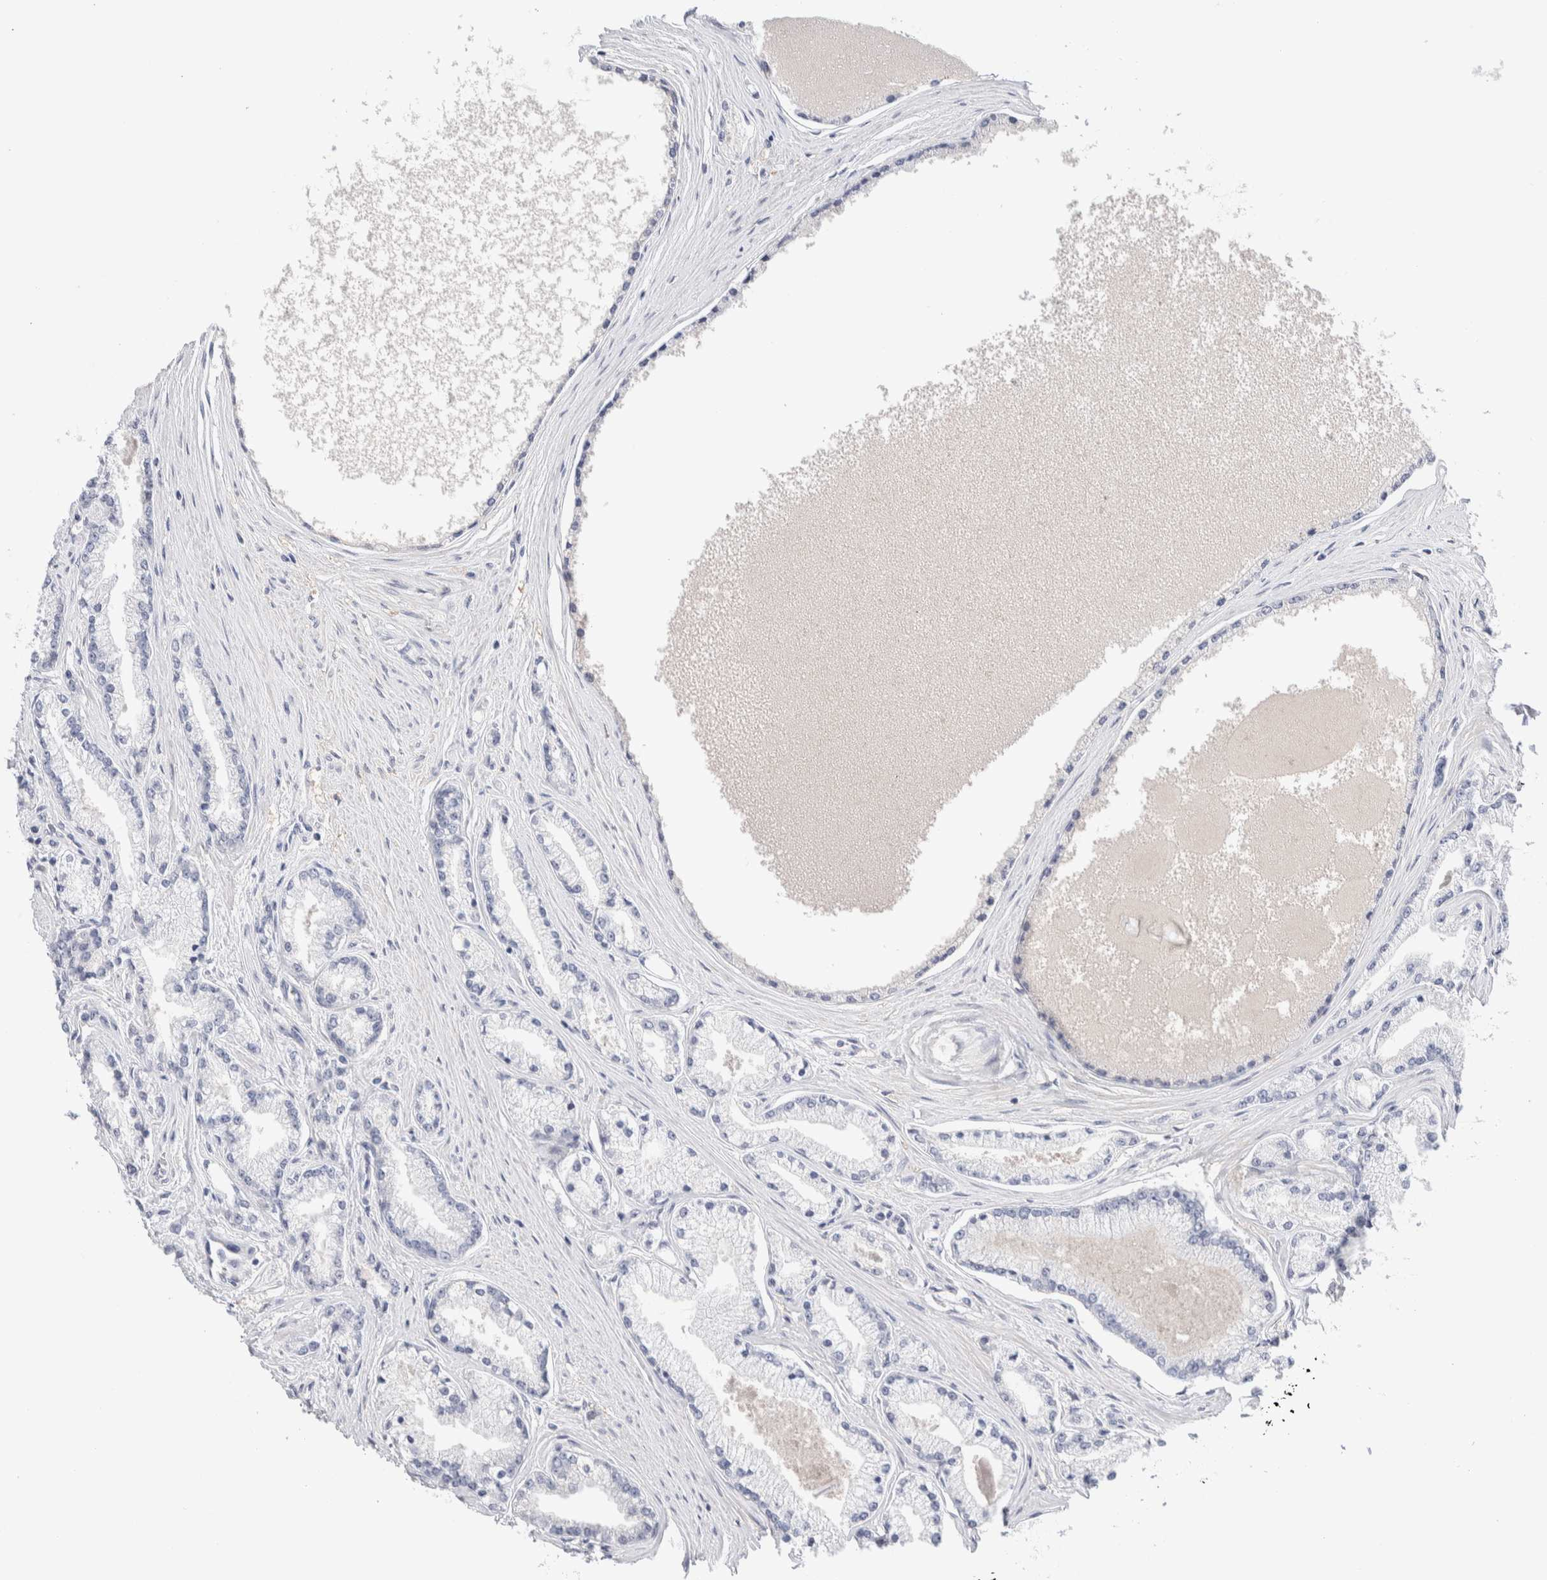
{"staining": {"intensity": "negative", "quantity": "none", "location": "none"}, "tissue": "prostate cancer", "cell_type": "Tumor cells", "image_type": "cancer", "snomed": [{"axis": "morphology", "description": "Adenocarcinoma, High grade"}, {"axis": "topography", "description": "Prostate"}], "caption": "A high-resolution image shows immunohistochemistry staining of prostate high-grade adenocarcinoma, which reveals no significant staining in tumor cells. (DAB (3,3'-diaminobenzidine) immunohistochemistry, high magnification).", "gene": "DNAJB6", "patient": {"sex": "male", "age": 71}}